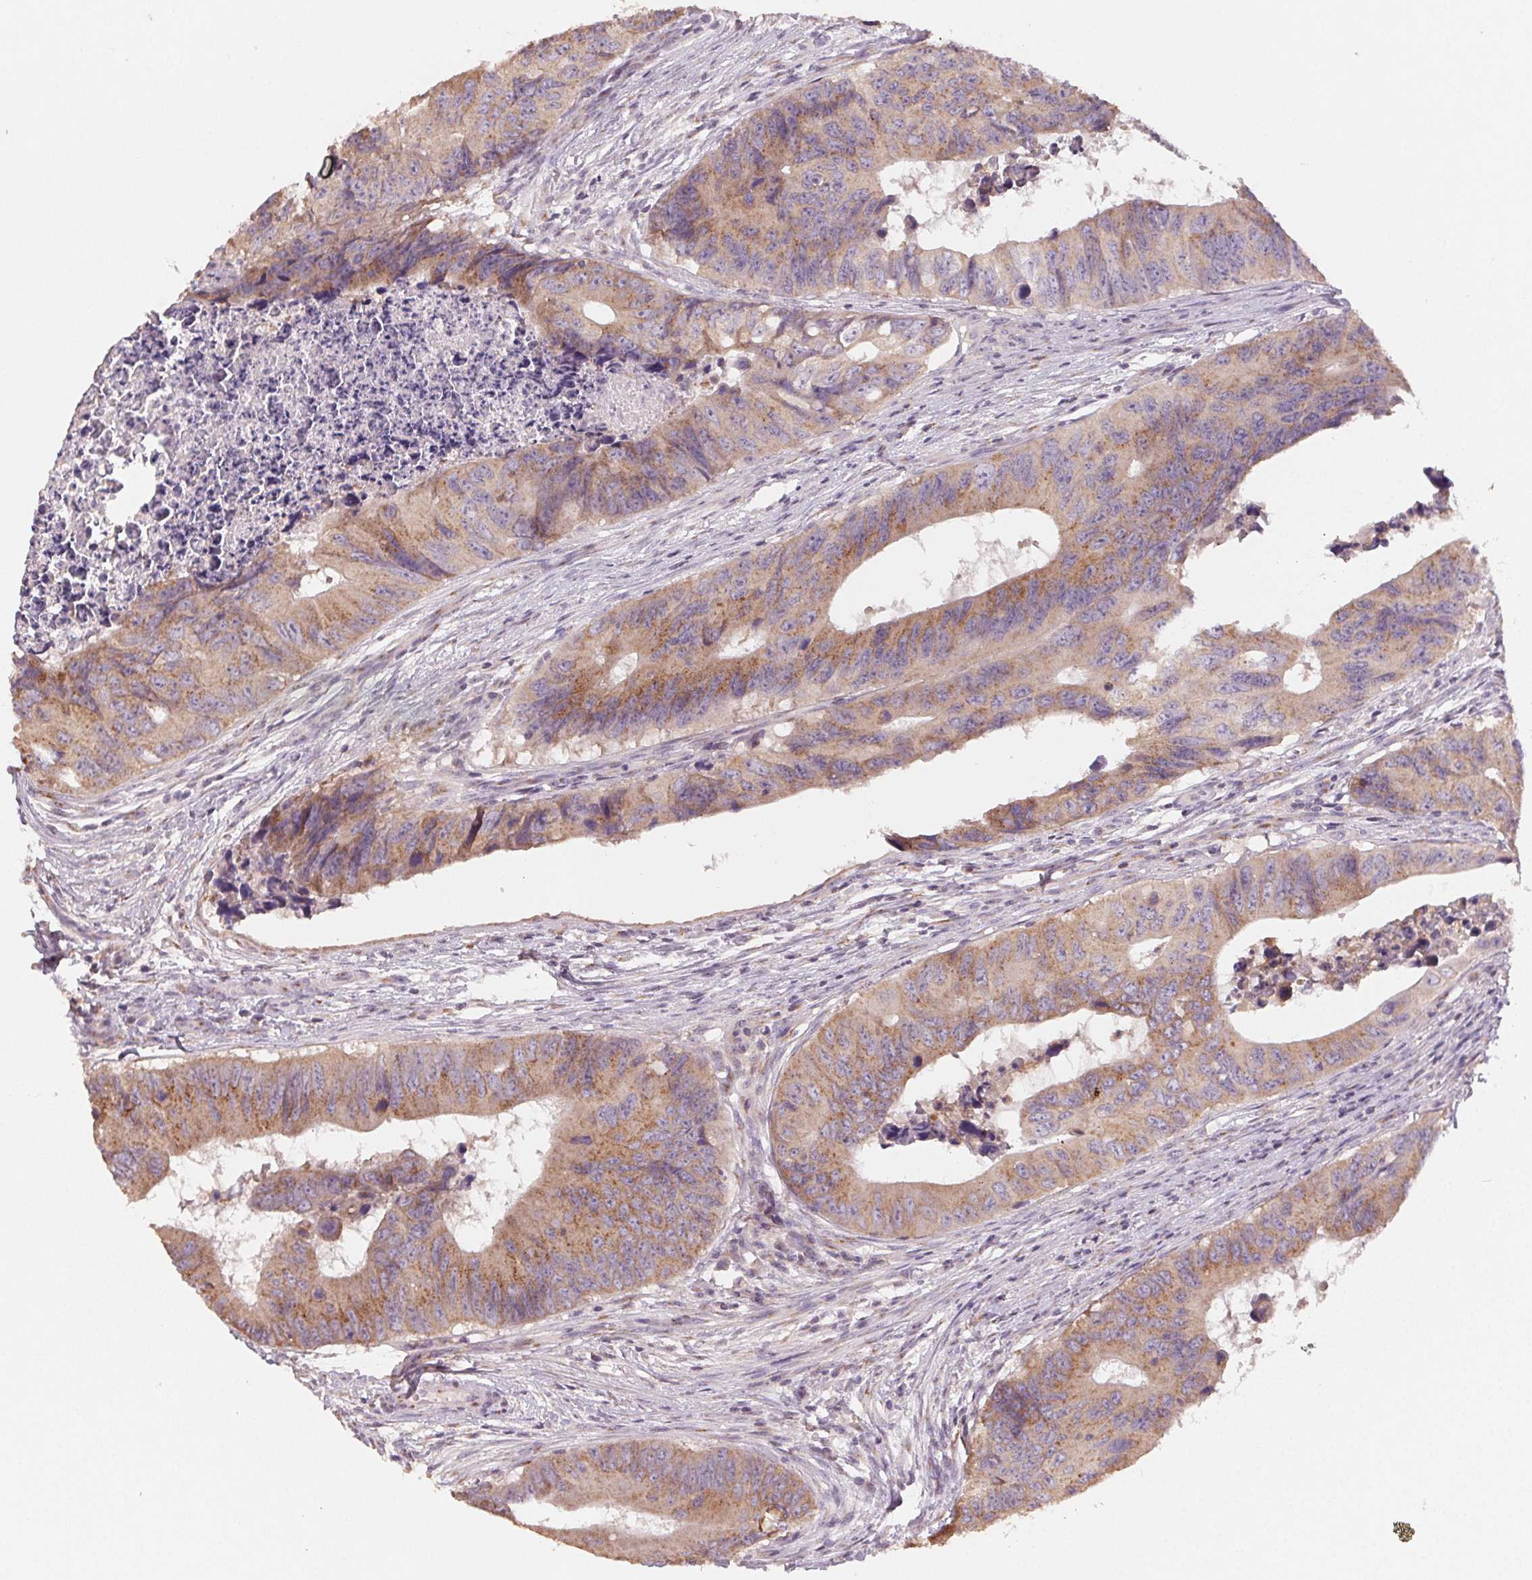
{"staining": {"intensity": "moderate", "quantity": ">75%", "location": "cytoplasmic/membranous"}, "tissue": "colorectal cancer", "cell_type": "Tumor cells", "image_type": "cancer", "snomed": [{"axis": "morphology", "description": "Adenocarcinoma, NOS"}, {"axis": "topography", "description": "Colon"}], "caption": "A brown stain highlights moderate cytoplasmic/membranous positivity of a protein in colorectal cancer tumor cells. The staining was performed using DAB (3,3'-diaminobenzidine), with brown indicating positive protein expression. Nuclei are stained blue with hematoxylin.", "gene": "AP1S1", "patient": {"sex": "female", "age": 82}}